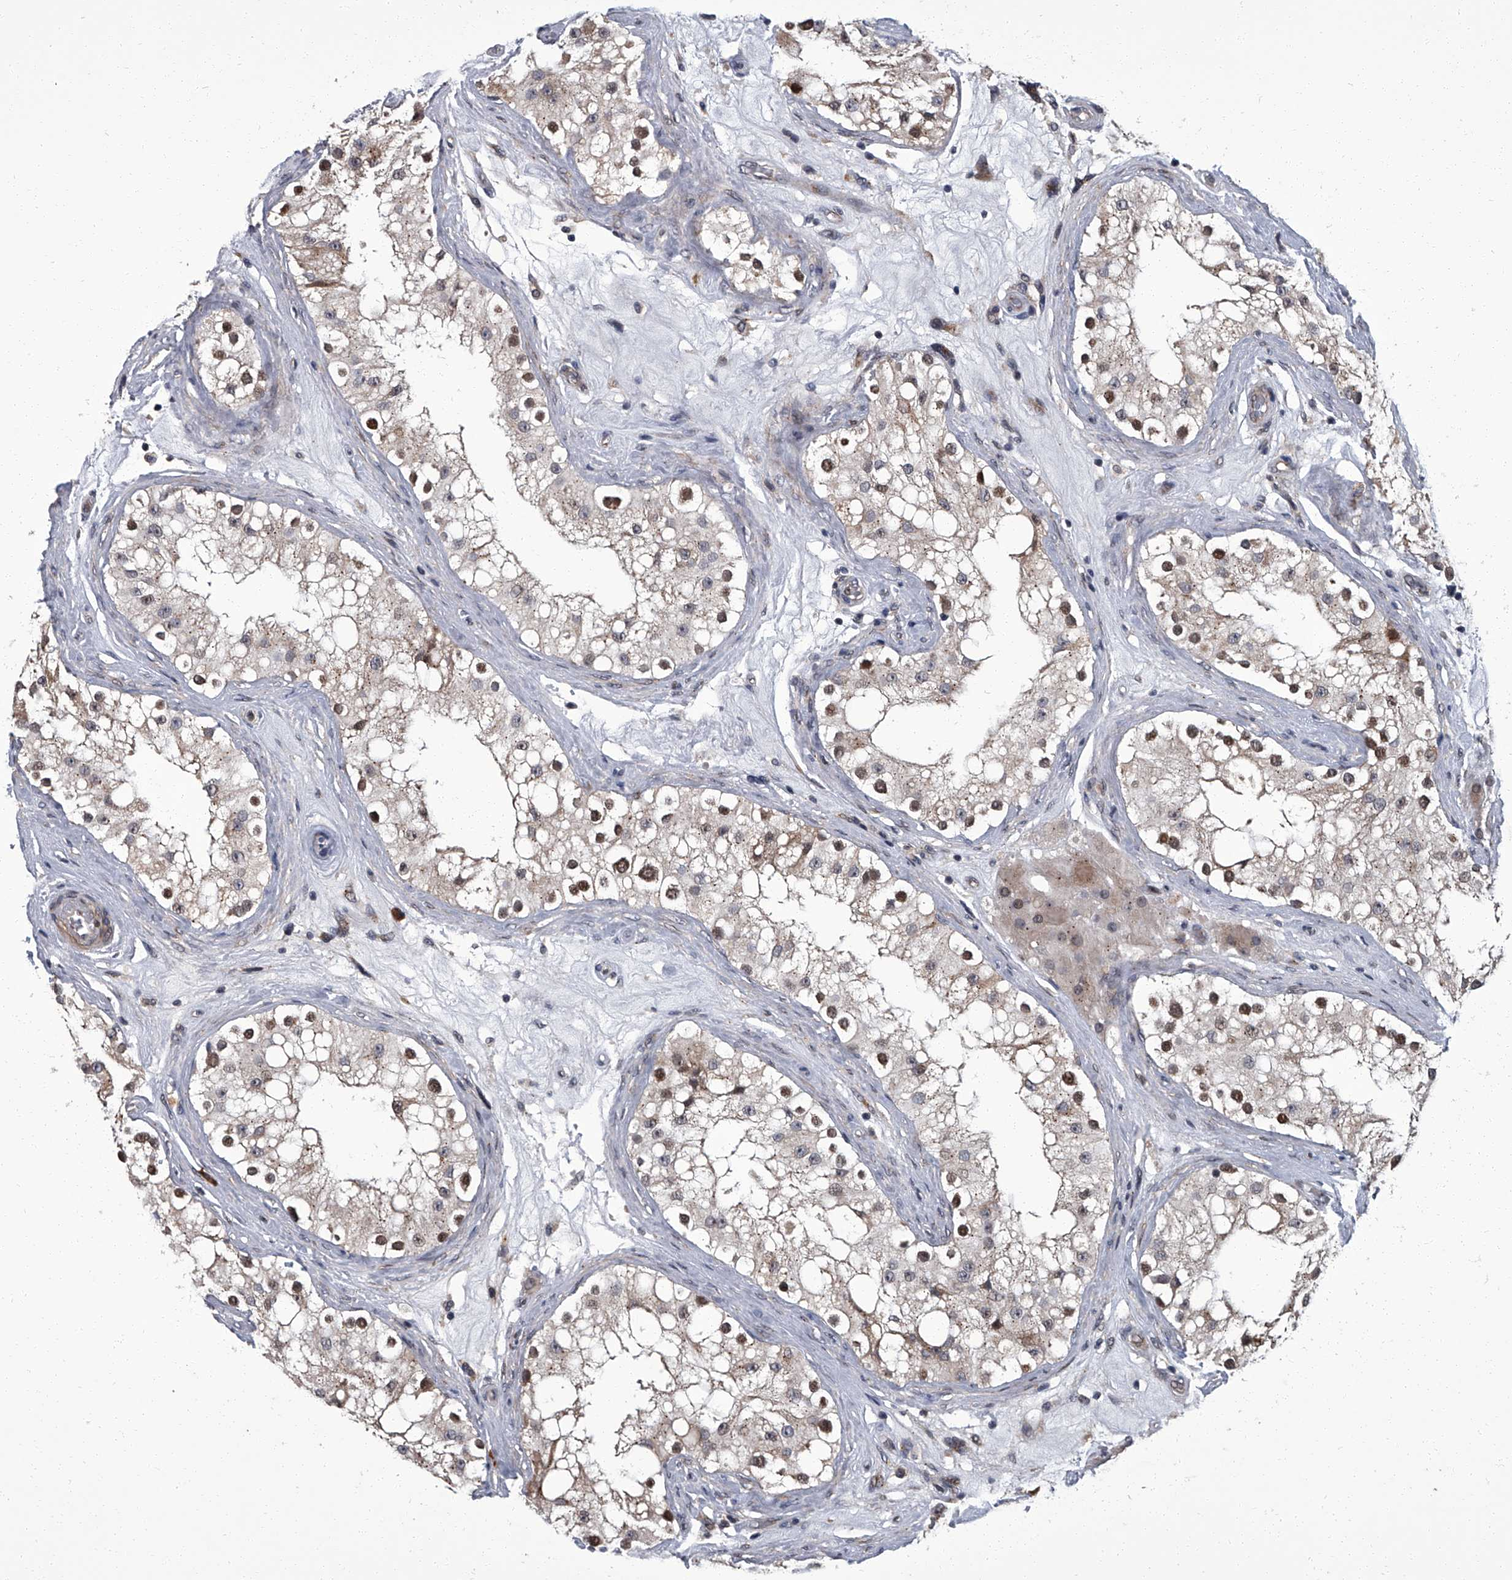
{"staining": {"intensity": "moderate", "quantity": ">75%", "location": "cytoplasmic/membranous"}, "tissue": "testis", "cell_type": "Cells in seminiferous ducts", "image_type": "normal", "snomed": [{"axis": "morphology", "description": "Normal tissue, NOS"}, {"axis": "topography", "description": "Testis"}], "caption": "Immunohistochemical staining of benign human testis displays medium levels of moderate cytoplasmic/membranous staining in about >75% of cells in seminiferous ducts.", "gene": "ZNF274", "patient": {"sex": "male", "age": 84}}